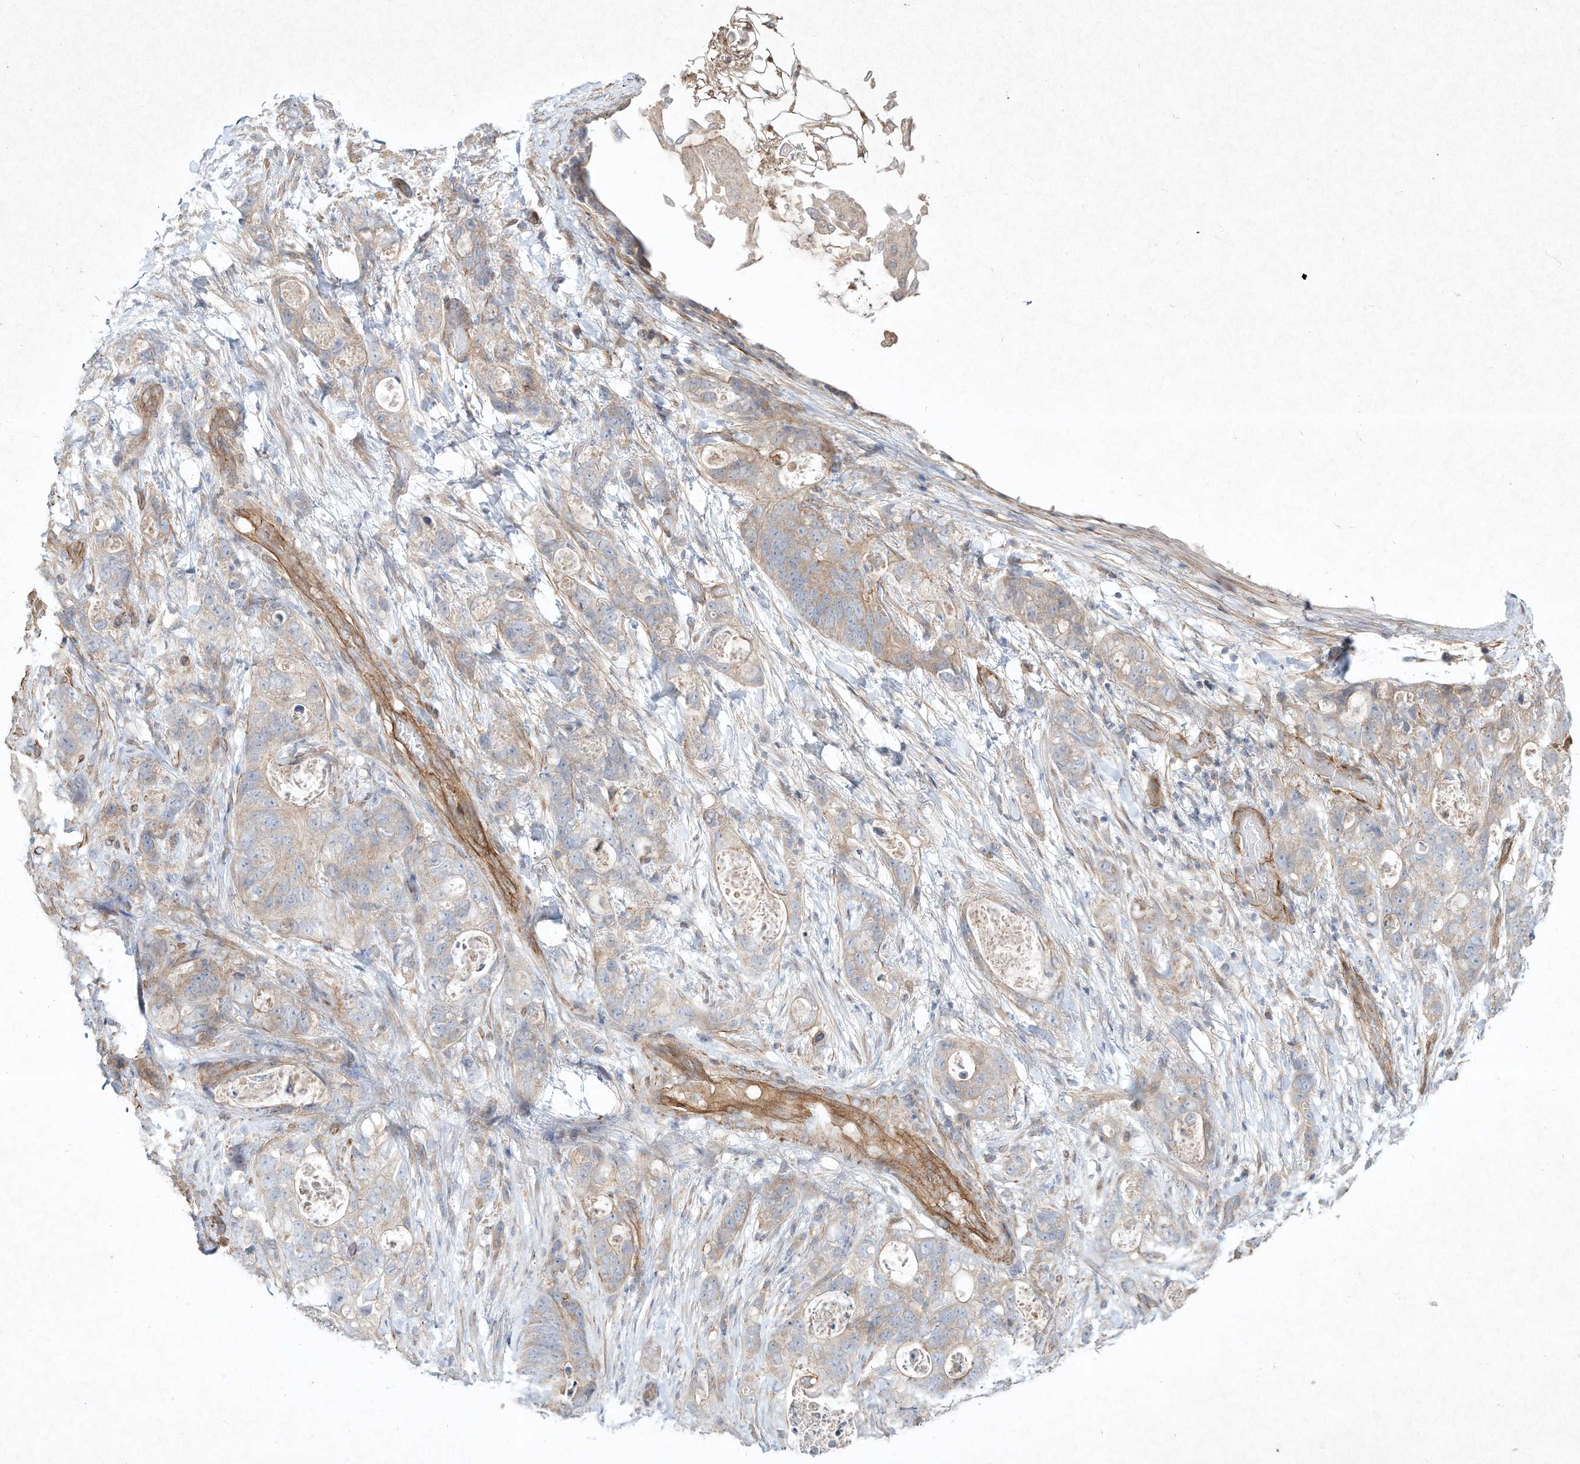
{"staining": {"intensity": "weak", "quantity": "<25%", "location": "cytoplasmic/membranous"}, "tissue": "stomach cancer", "cell_type": "Tumor cells", "image_type": "cancer", "snomed": [{"axis": "morphology", "description": "Normal tissue, NOS"}, {"axis": "morphology", "description": "Adenocarcinoma, NOS"}, {"axis": "topography", "description": "Stomach"}], "caption": "A photomicrograph of human stomach cancer is negative for staining in tumor cells. Nuclei are stained in blue.", "gene": "HTR5A", "patient": {"sex": "female", "age": 89}}